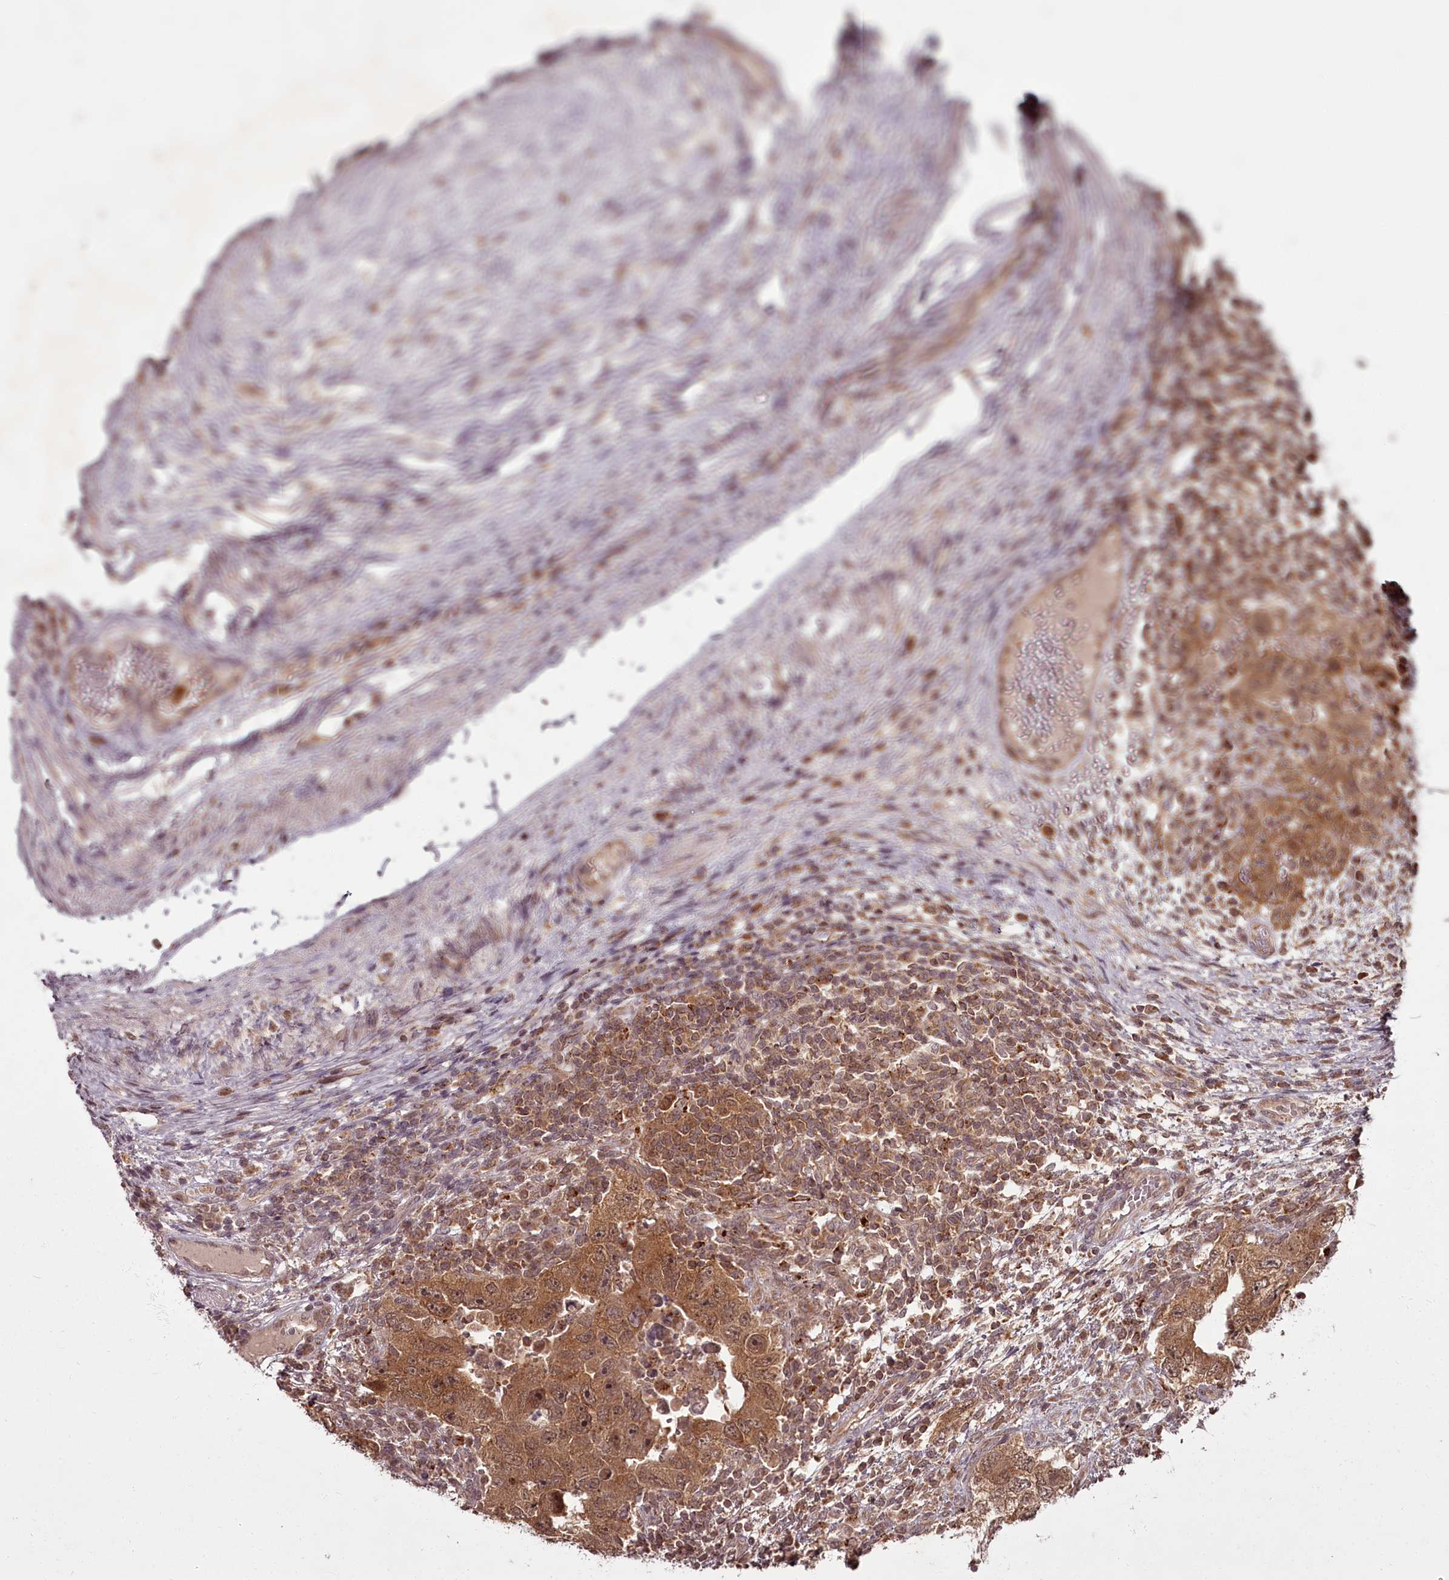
{"staining": {"intensity": "moderate", "quantity": ">75%", "location": "cytoplasmic/membranous"}, "tissue": "testis cancer", "cell_type": "Tumor cells", "image_type": "cancer", "snomed": [{"axis": "morphology", "description": "Carcinoma, Embryonal, NOS"}, {"axis": "topography", "description": "Testis"}], "caption": "Tumor cells reveal moderate cytoplasmic/membranous staining in approximately >75% of cells in testis cancer. The protein is shown in brown color, while the nuclei are stained blue.", "gene": "PCBP2", "patient": {"sex": "male", "age": 26}}